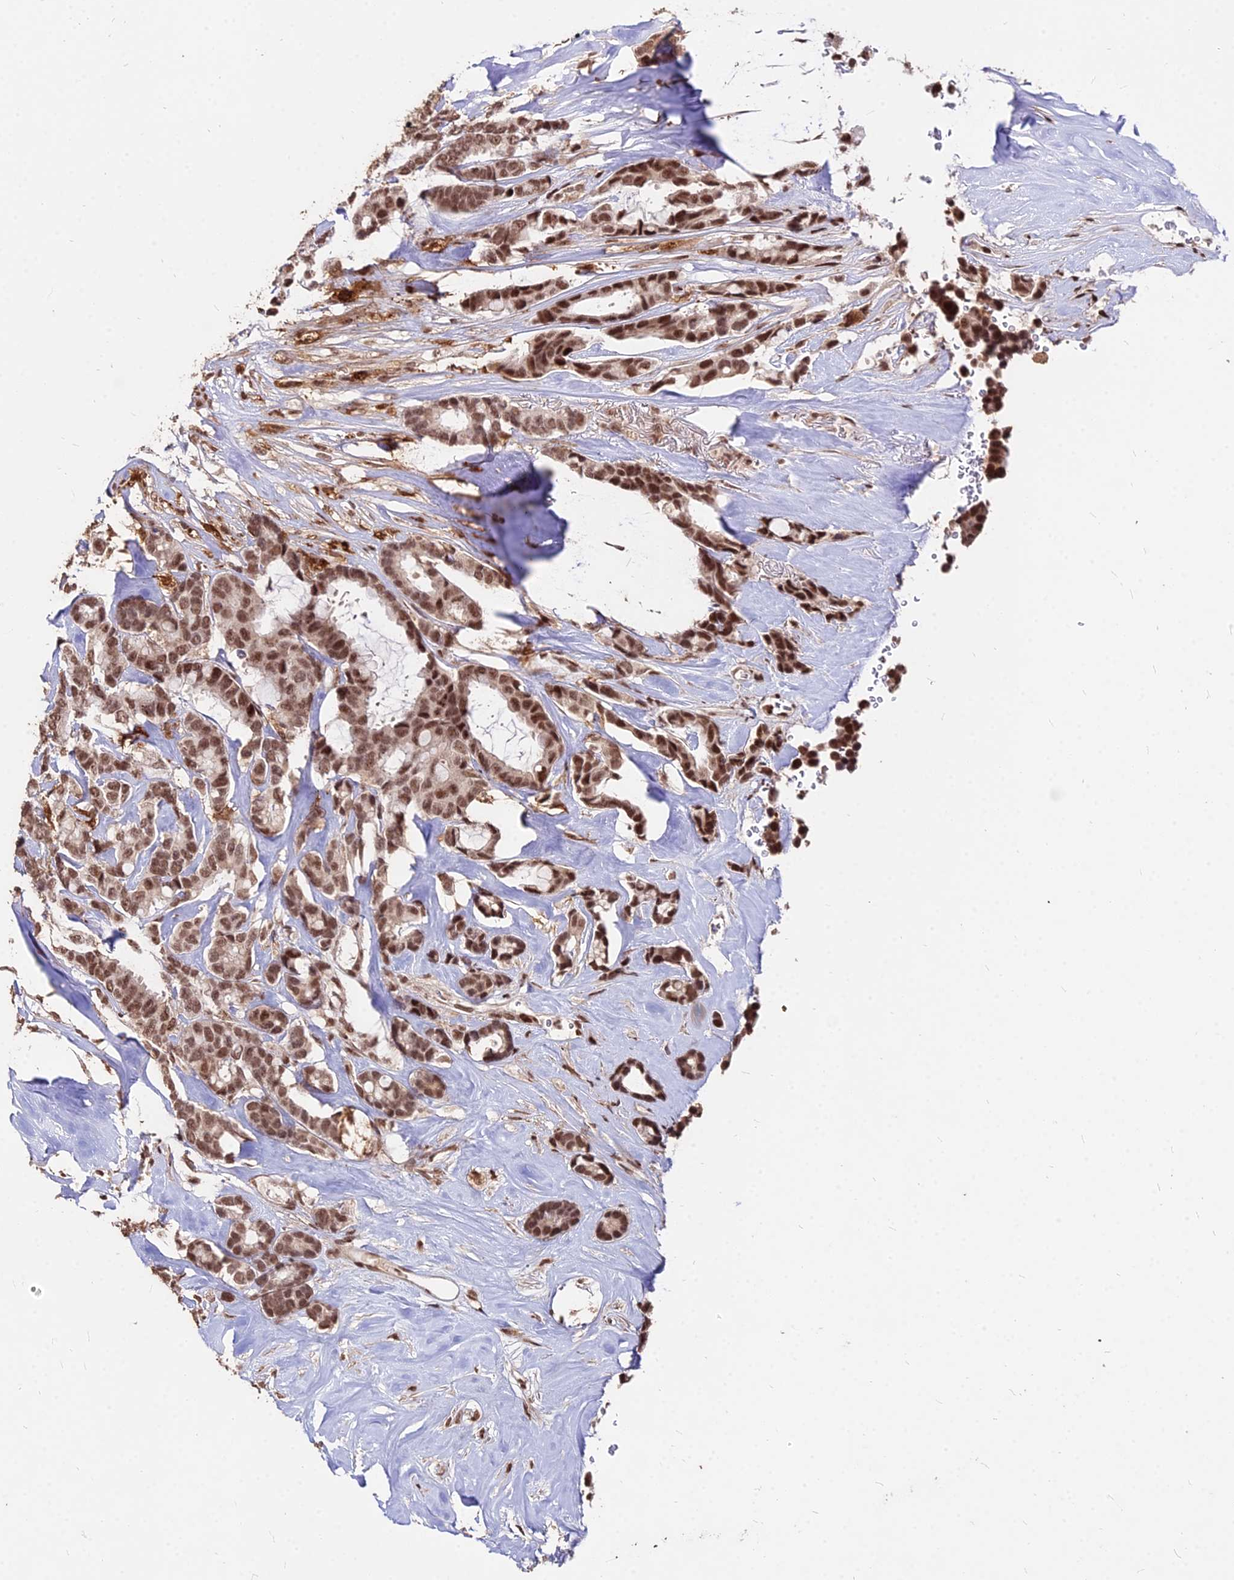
{"staining": {"intensity": "moderate", "quantity": ">75%", "location": "nuclear"}, "tissue": "breast cancer", "cell_type": "Tumor cells", "image_type": "cancer", "snomed": [{"axis": "morphology", "description": "Duct carcinoma"}, {"axis": "topography", "description": "Breast"}], "caption": "Breast intraductal carcinoma was stained to show a protein in brown. There is medium levels of moderate nuclear expression in about >75% of tumor cells.", "gene": "ZBED4", "patient": {"sex": "female", "age": 87}}